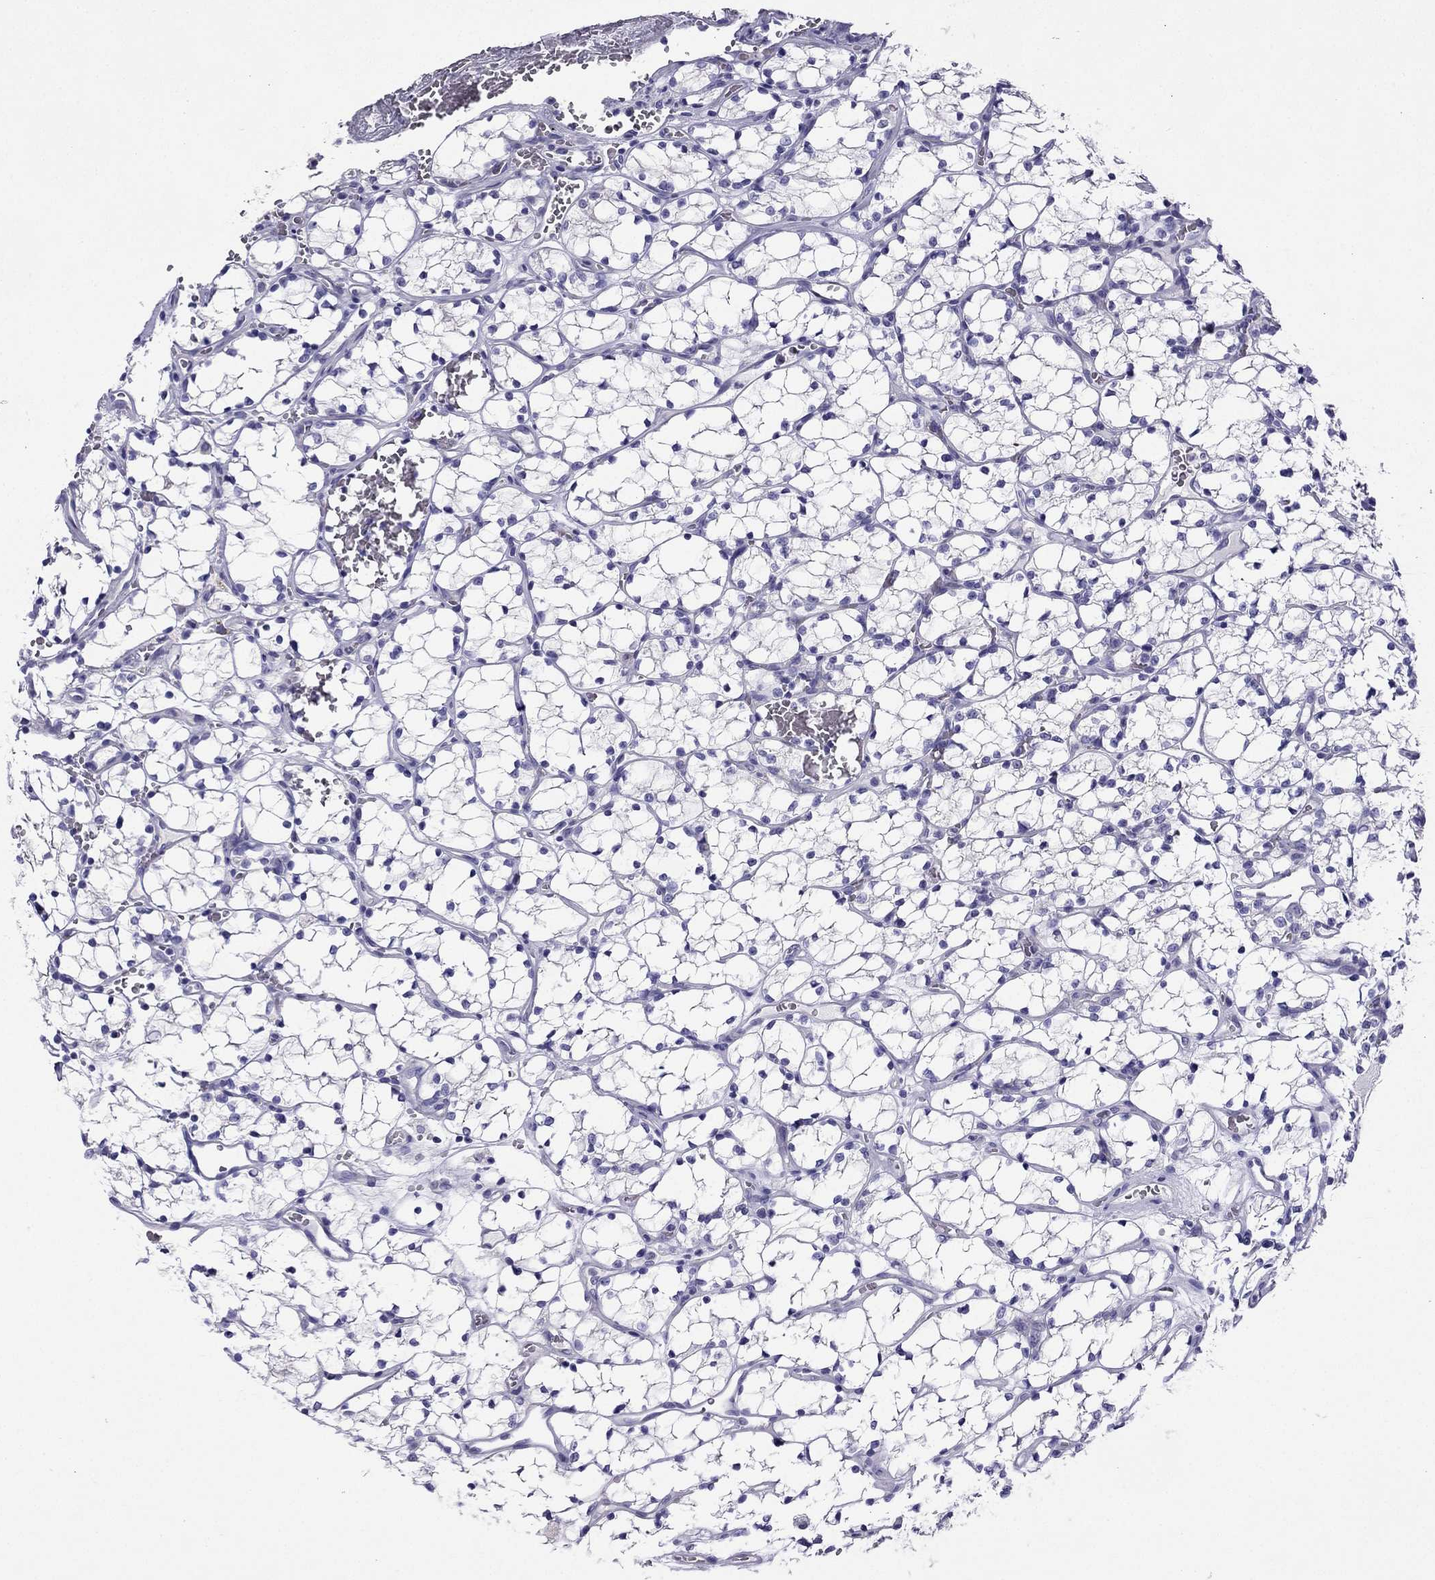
{"staining": {"intensity": "negative", "quantity": "none", "location": "none"}, "tissue": "renal cancer", "cell_type": "Tumor cells", "image_type": "cancer", "snomed": [{"axis": "morphology", "description": "Adenocarcinoma, NOS"}, {"axis": "topography", "description": "Kidney"}], "caption": "Renal cancer (adenocarcinoma) stained for a protein using IHC exhibits no positivity tumor cells.", "gene": "KIF5A", "patient": {"sex": "female", "age": 69}}